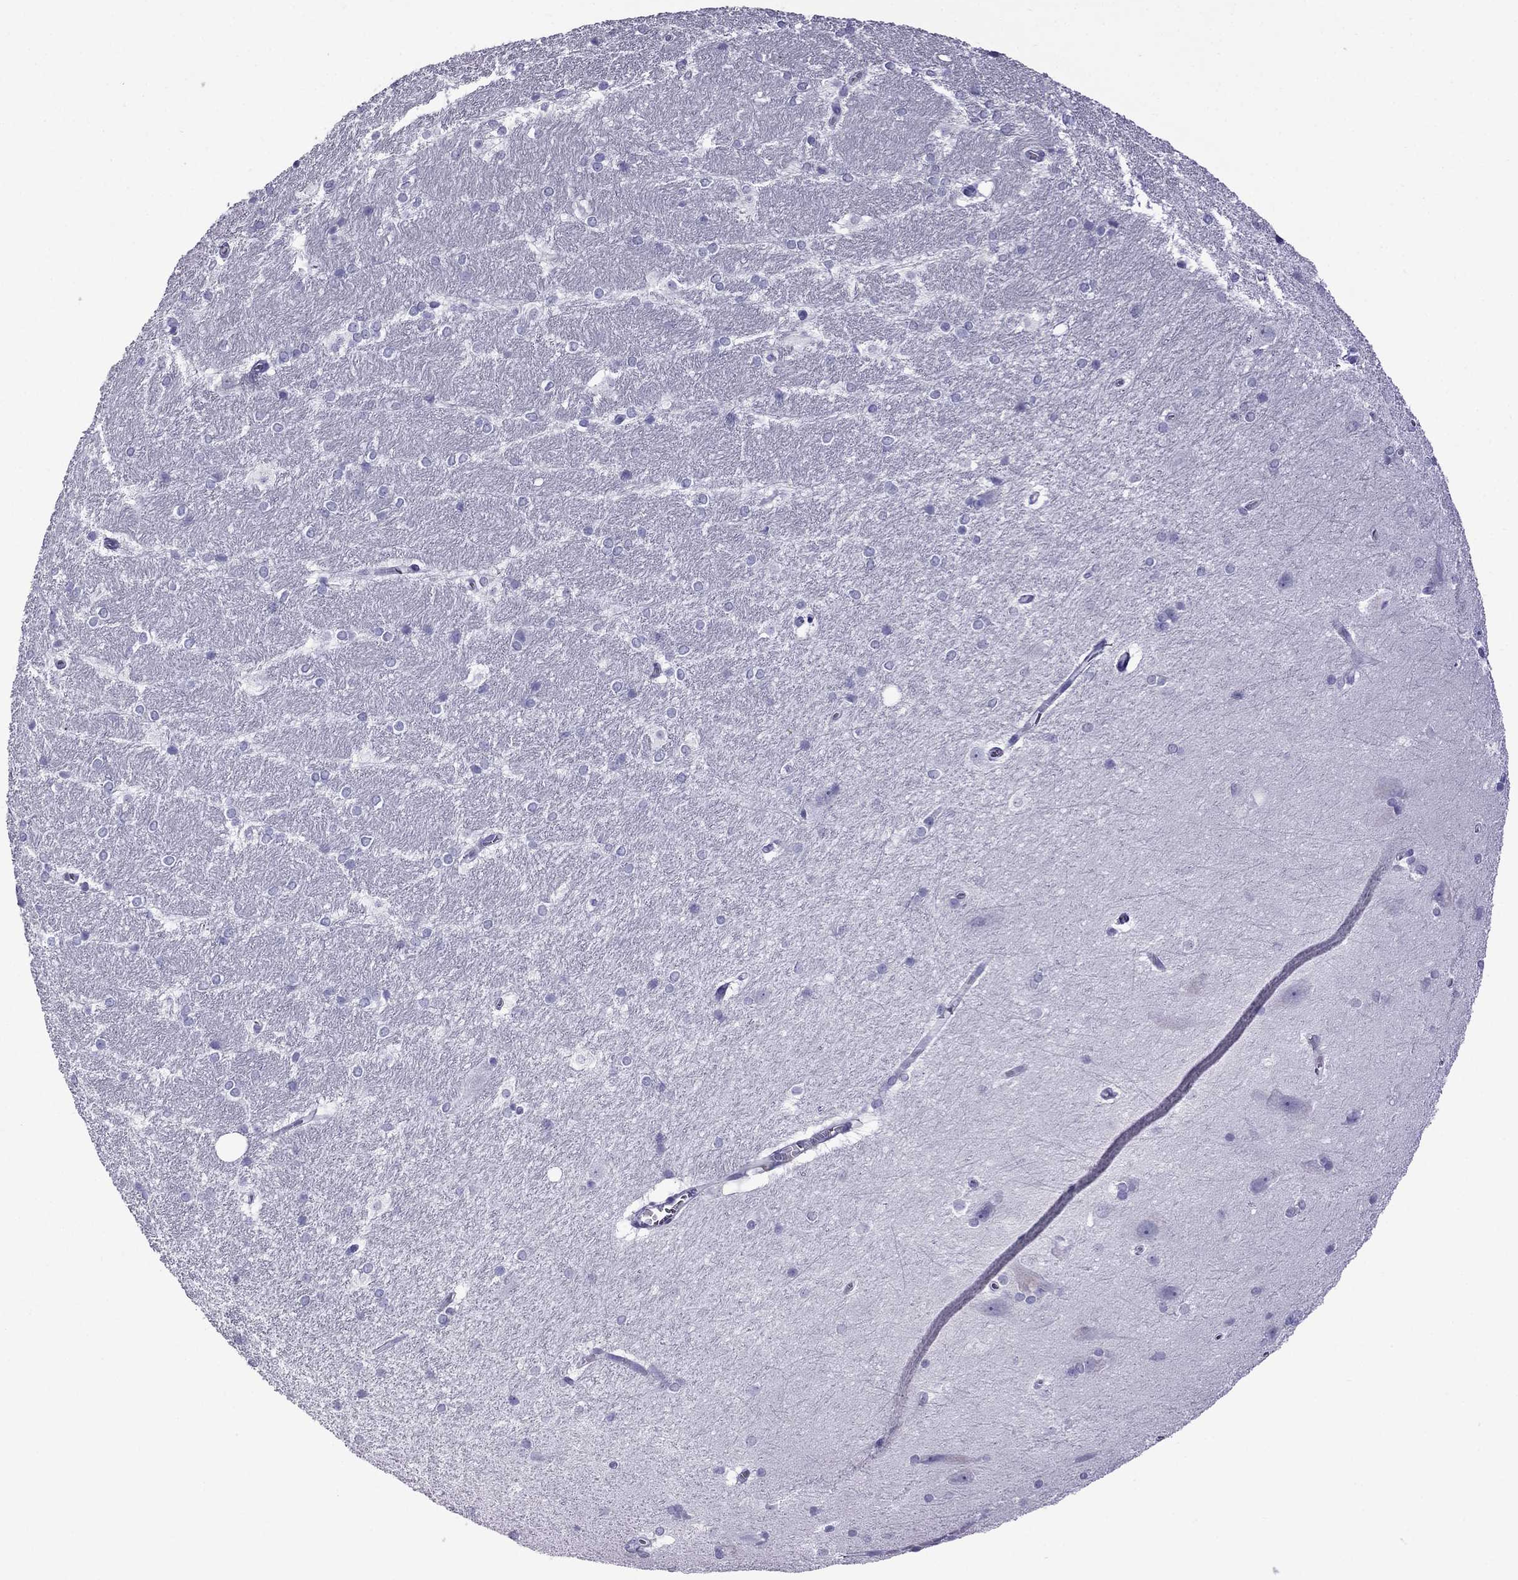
{"staining": {"intensity": "negative", "quantity": "none", "location": "none"}, "tissue": "hippocampus", "cell_type": "Glial cells", "image_type": "normal", "snomed": [{"axis": "morphology", "description": "Normal tissue, NOS"}, {"axis": "topography", "description": "Cerebral cortex"}, {"axis": "topography", "description": "Hippocampus"}], "caption": "Image shows no protein positivity in glial cells of benign hippocampus. (DAB (3,3'-diaminobenzidine) IHC, high magnification).", "gene": "TFF3", "patient": {"sex": "female", "age": 19}}